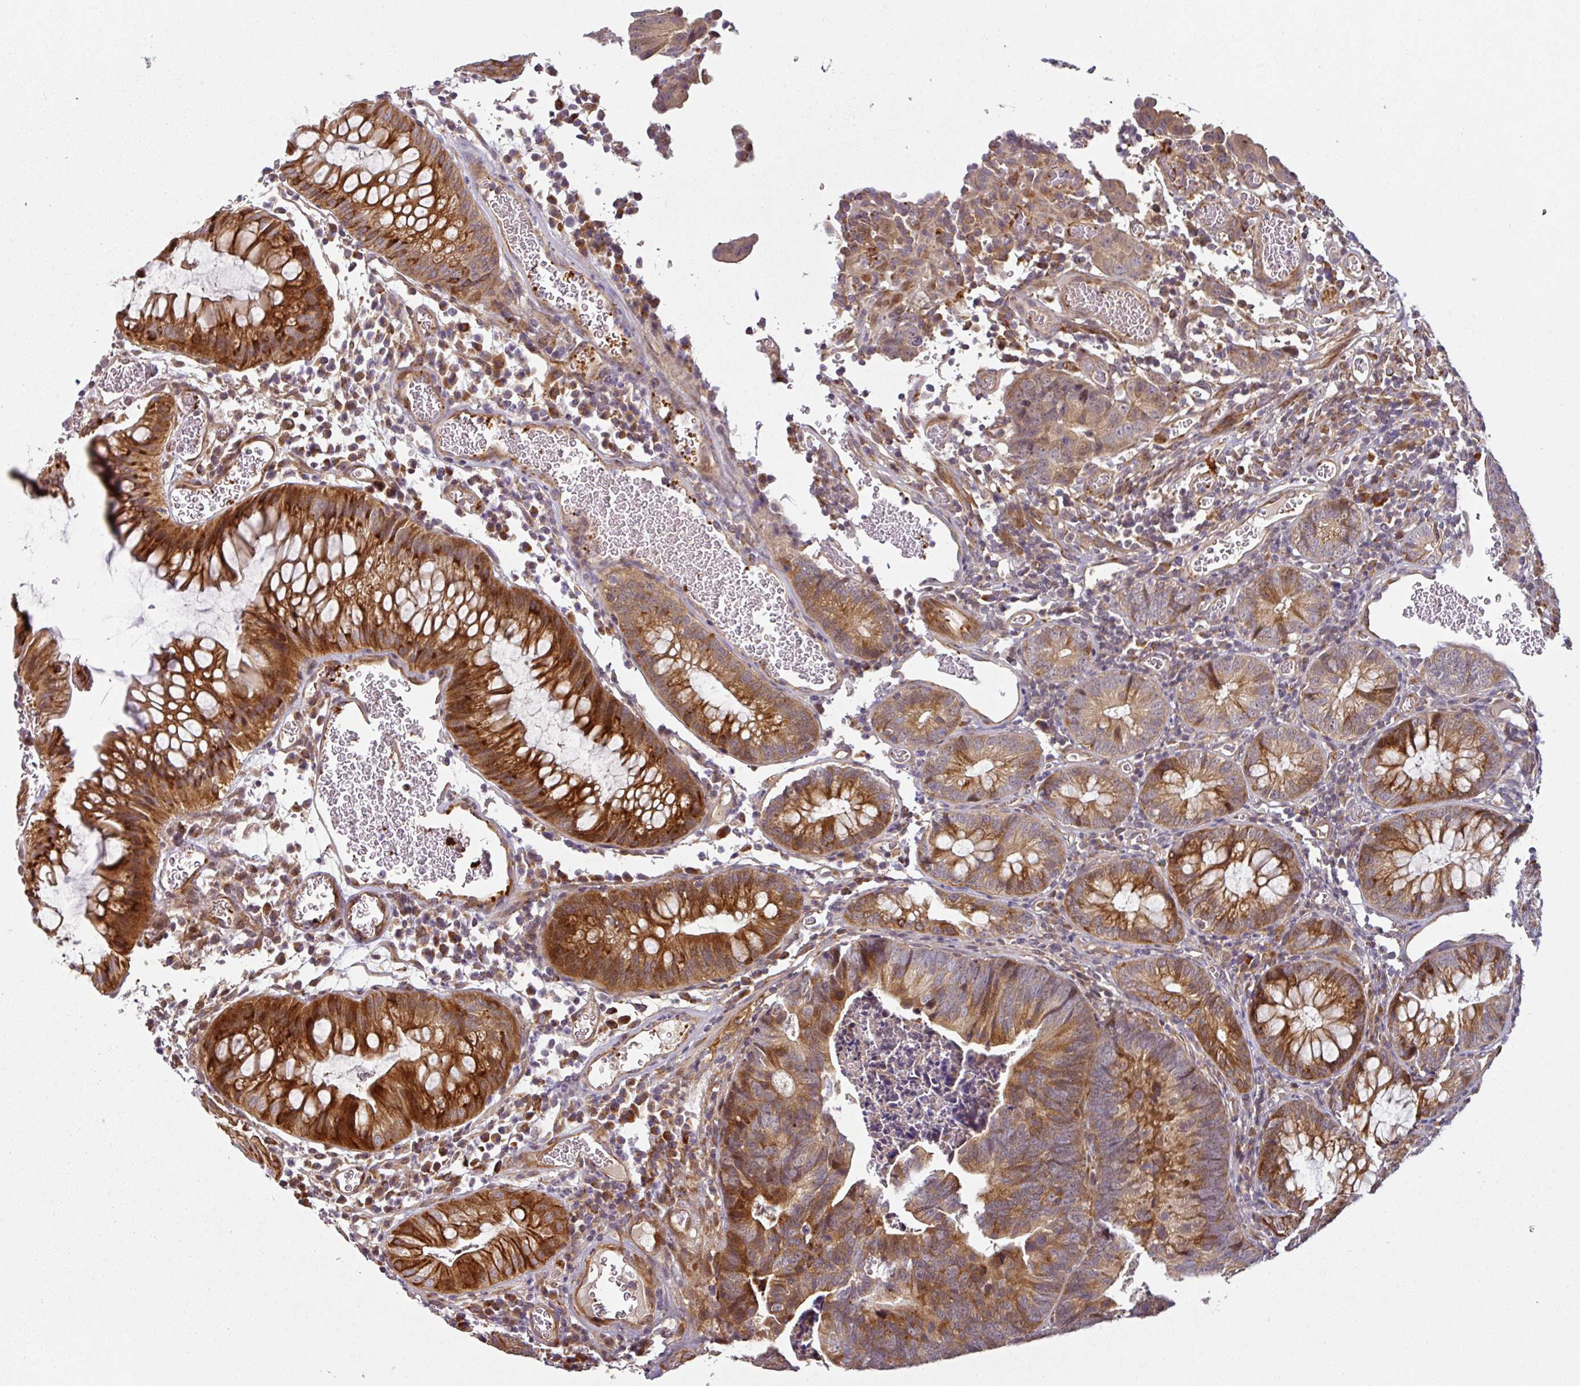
{"staining": {"intensity": "moderate", "quantity": ">75%", "location": "cytoplasmic/membranous"}, "tissue": "colorectal cancer", "cell_type": "Tumor cells", "image_type": "cancer", "snomed": [{"axis": "morphology", "description": "Adenocarcinoma, NOS"}, {"axis": "topography", "description": "Colon"}], "caption": "Immunohistochemical staining of colorectal cancer (adenocarcinoma) displays medium levels of moderate cytoplasmic/membranous protein positivity in about >75% of tumor cells.", "gene": "CASP2", "patient": {"sex": "female", "age": 57}}